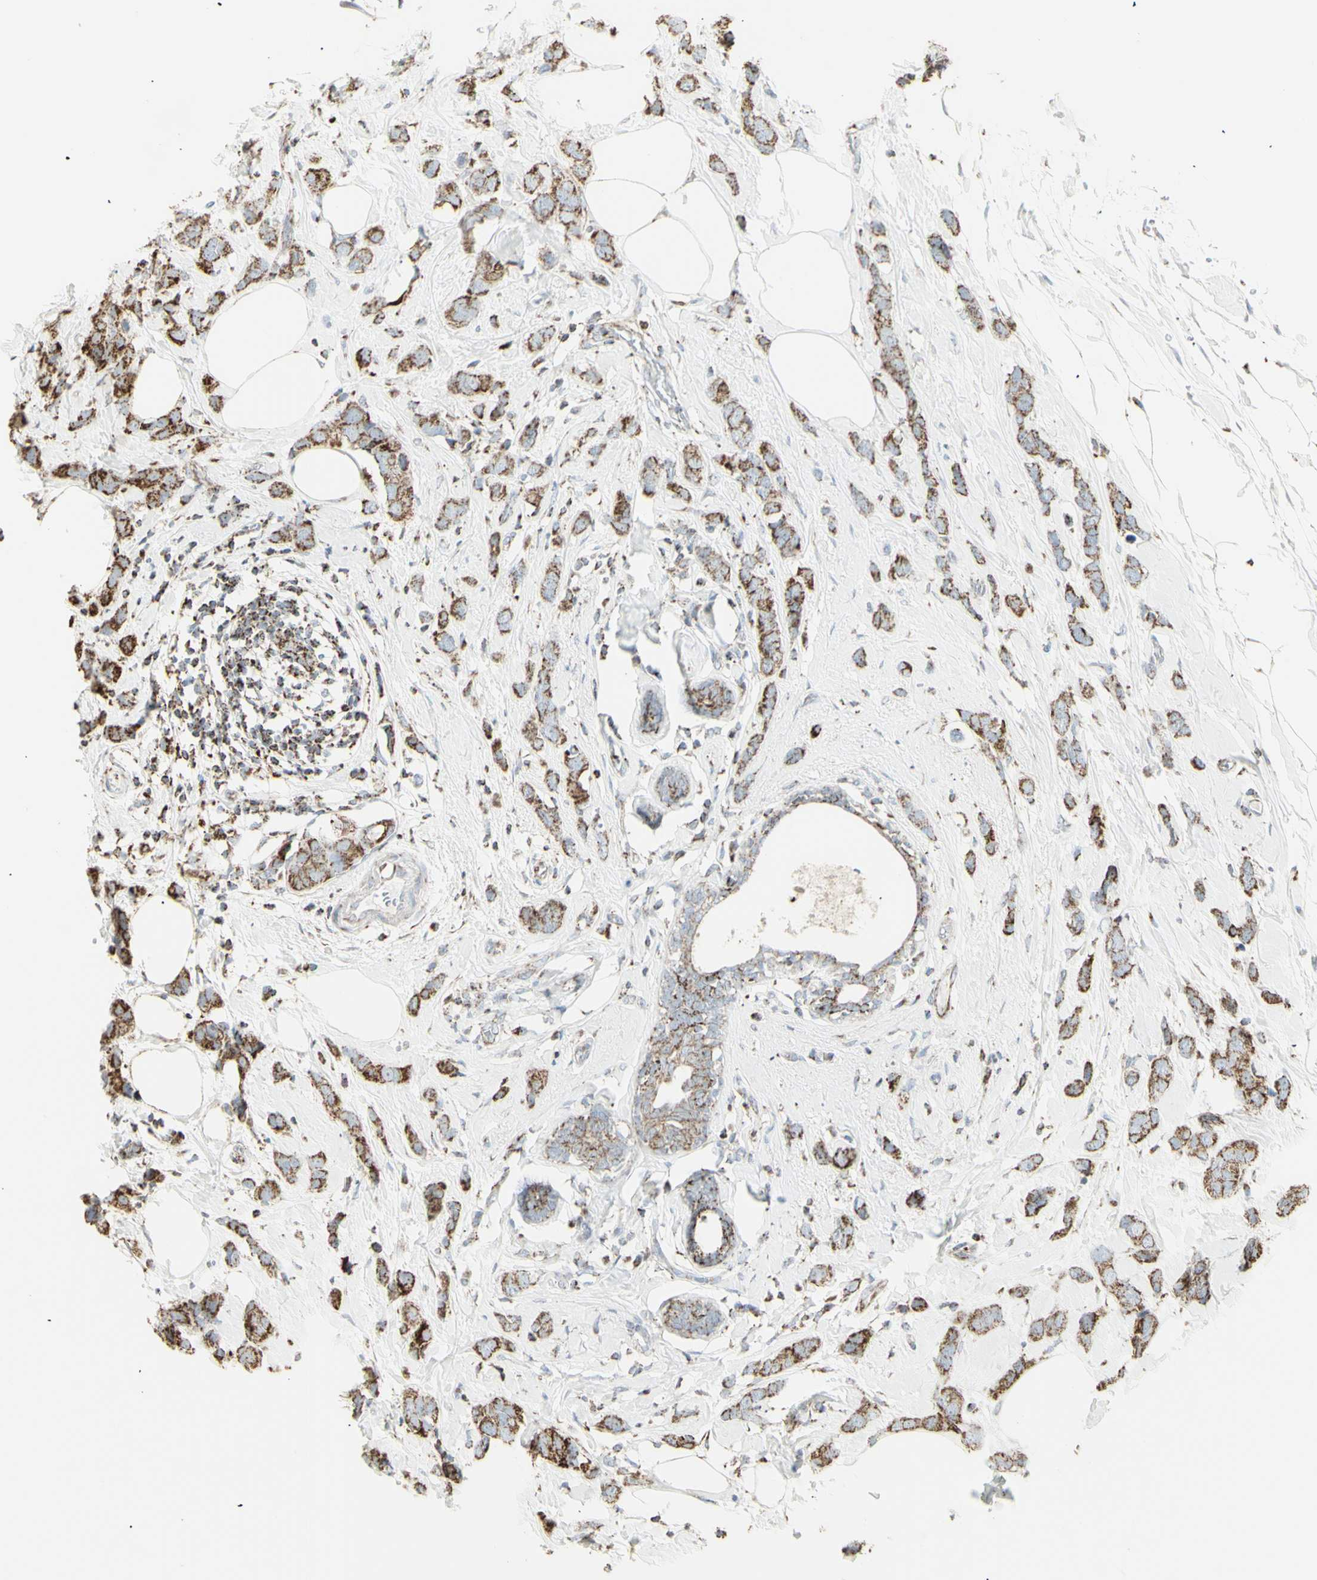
{"staining": {"intensity": "strong", "quantity": ">75%", "location": "cytoplasmic/membranous"}, "tissue": "breast cancer", "cell_type": "Tumor cells", "image_type": "cancer", "snomed": [{"axis": "morphology", "description": "Normal tissue, NOS"}, {"axis": "morphology", "description": "Duct carcinoma"}, {"axis": "topography", "description": "Breast"}], "caption": "Human breast cancer stained for a protein (brown) demonstrates strong cytoplasmic/membranous positive positivity in about >75% of tumor cells.", "gene": "PLGRKT", "patient": {"sex": "female", "age": 50}}